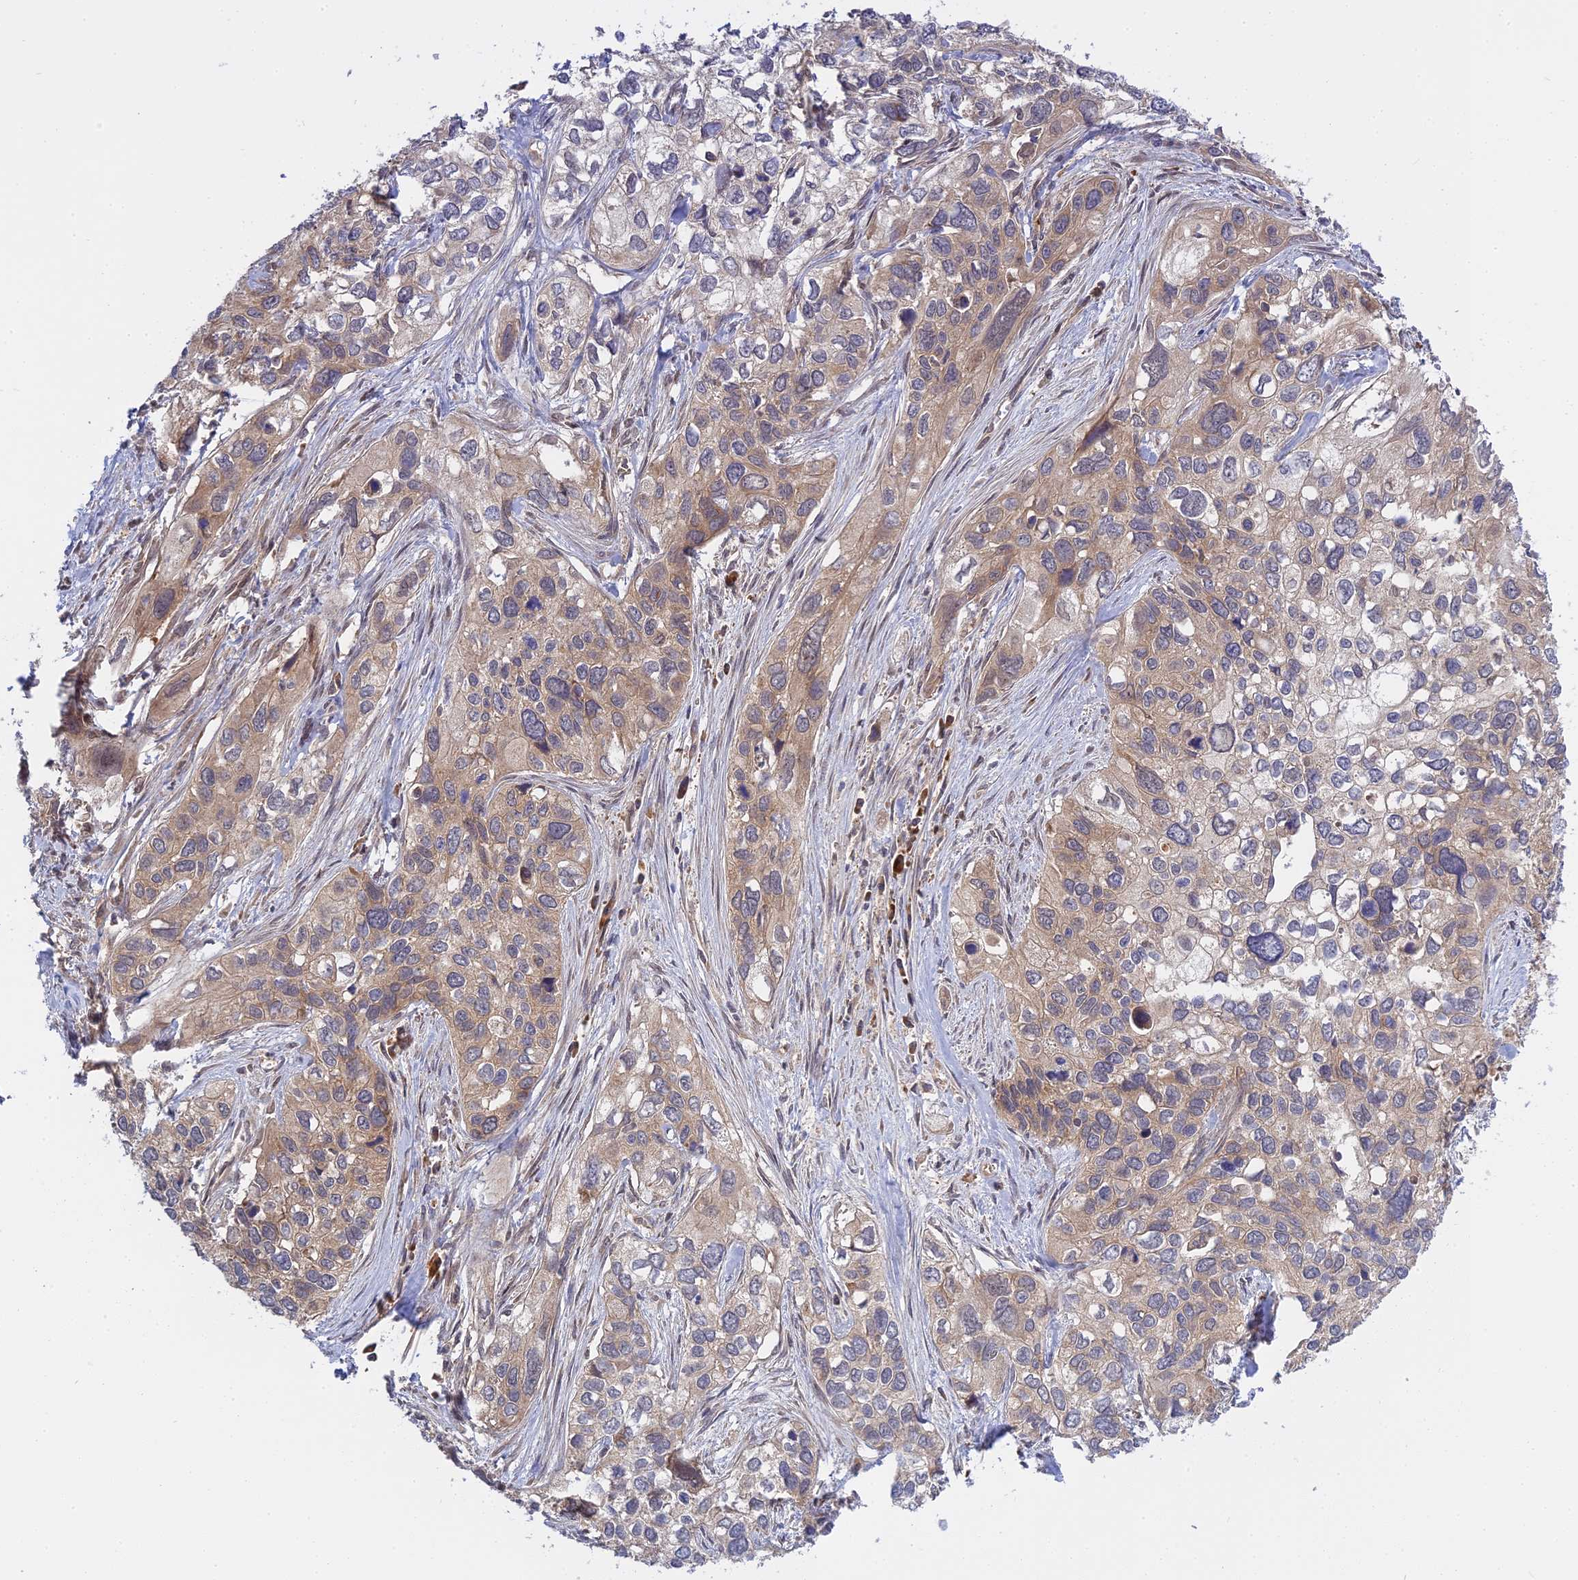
{"staining": {"intensity": "weak", "quantity": ">75%", "location": "cytoplasmic/membranous"}, "tissue": "cervical cancer", "cell_type": "Tumor cells", "image_type": "cancer", "snomed": [{"axis": "morphology", "description": "Squamous cell carcinoma, NOS"}, {"axis": "topography", "description": "Cervix"}], "caption": "Cervical cancer stained for a protein (brown) exhibits weak cytoplasmic/membranous positive positivity in approximately >75% of tumor cells.", "gene": "IL21R", "patient": {"sex": "female", "age": 55}}